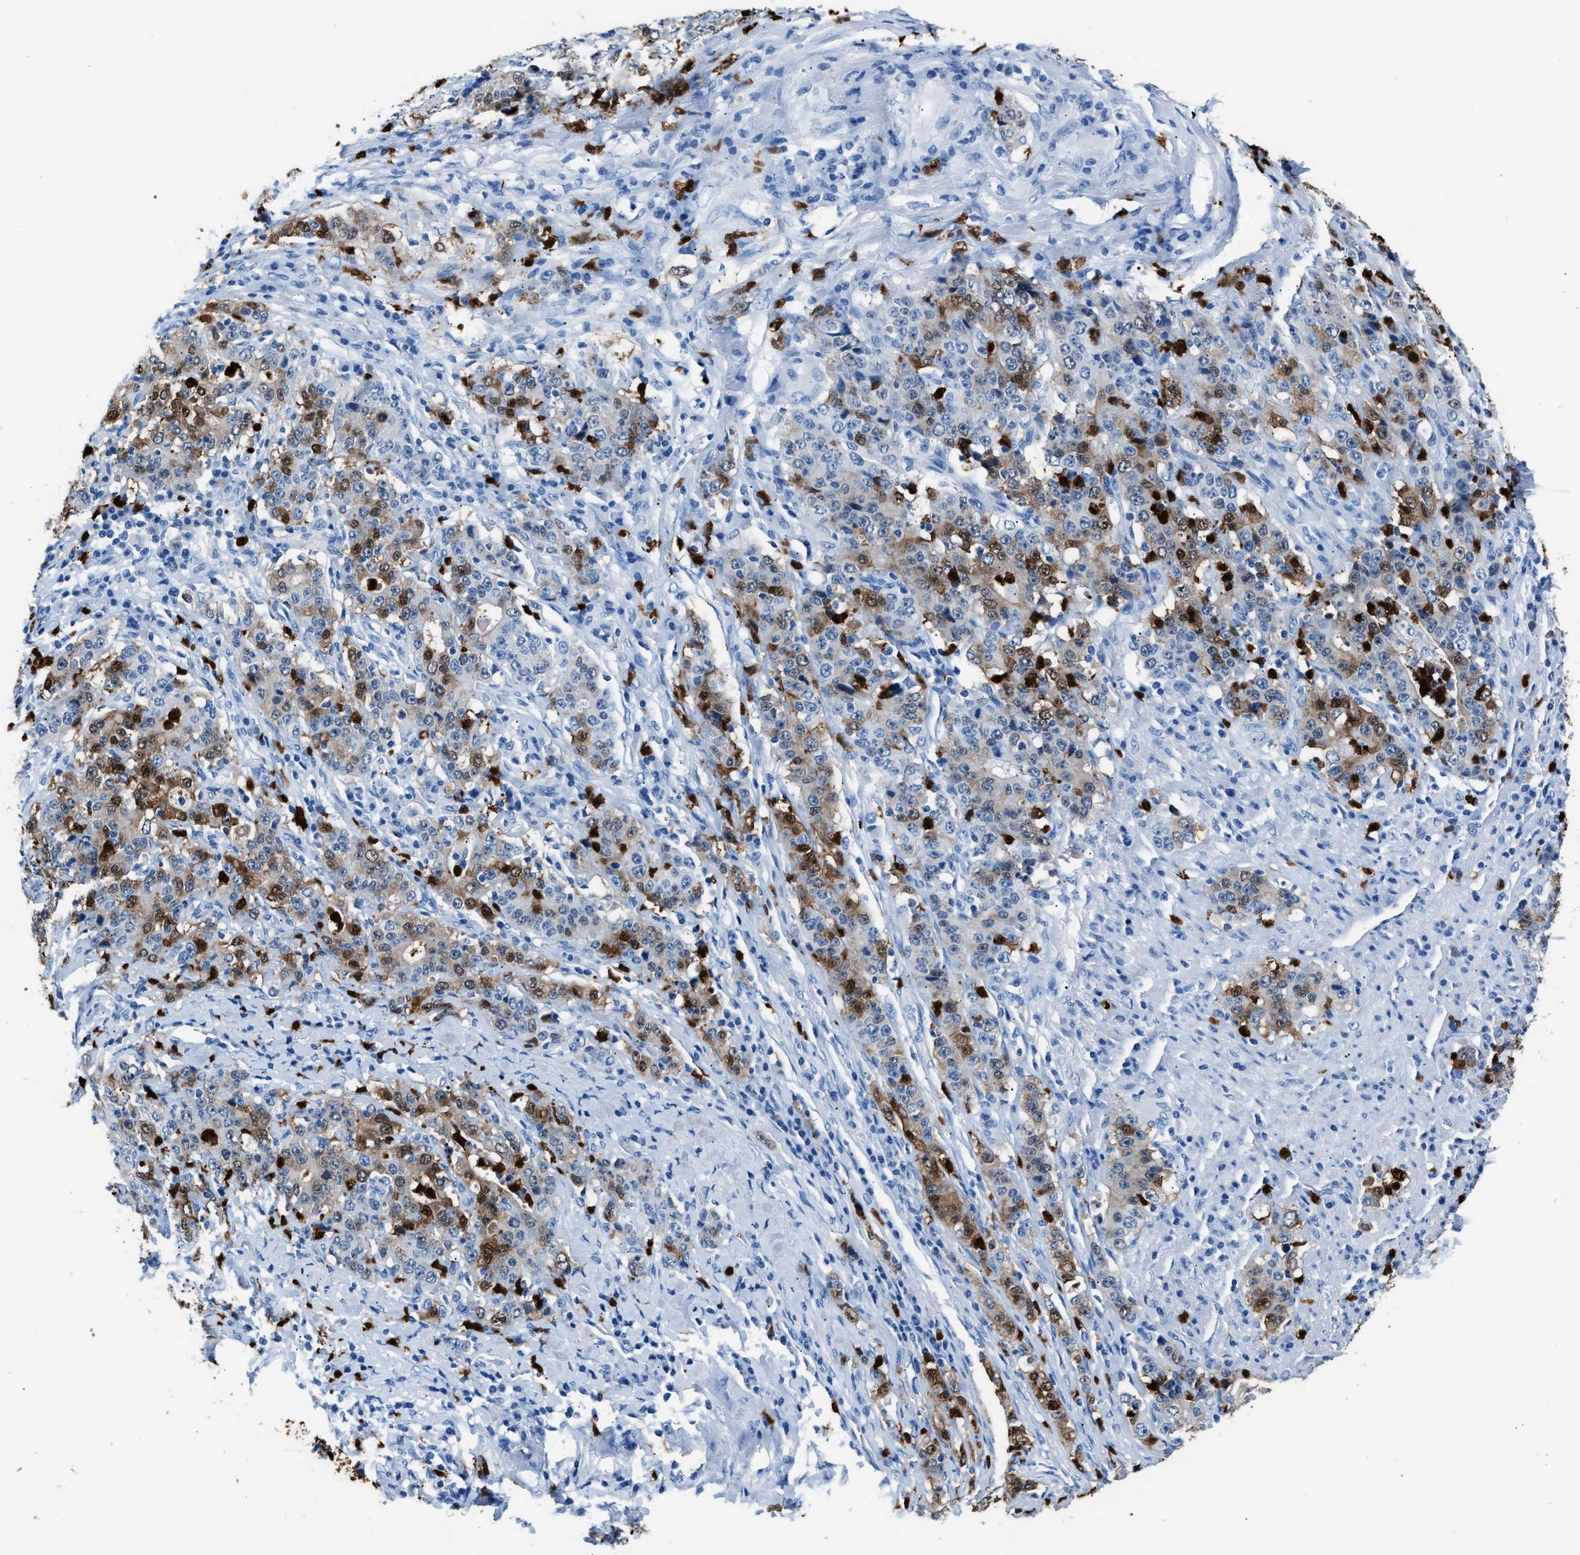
{"staining": {"intensity": "weak", "quantity": "25%-75%", "location": "cytoplasmic/membranous"}, "tissue": "stomach cancer", "cell_type": "Tumor cells", "image_type": "cancer", "snomed": [{"axis": "morphology", "description": "Normal tissue, NOS"}, {"axis": "morphology", "description": "Adenocarcinoma, NOS"}, {"axis": "topography", "description": "Stomach, upper"}, {"axis": "topography", "description": "Stomach"}], "caption": "Tumor cells demonstrate low levels of weak cytoplasmic/membranous staining in about 25%-75% of cells in adenocarcinoma (stomach). (brown staining indicates protein expression, while blue staining denotes nuclei).", "gene": "S100P", "patient": {"sex": "male", "age": 59}}